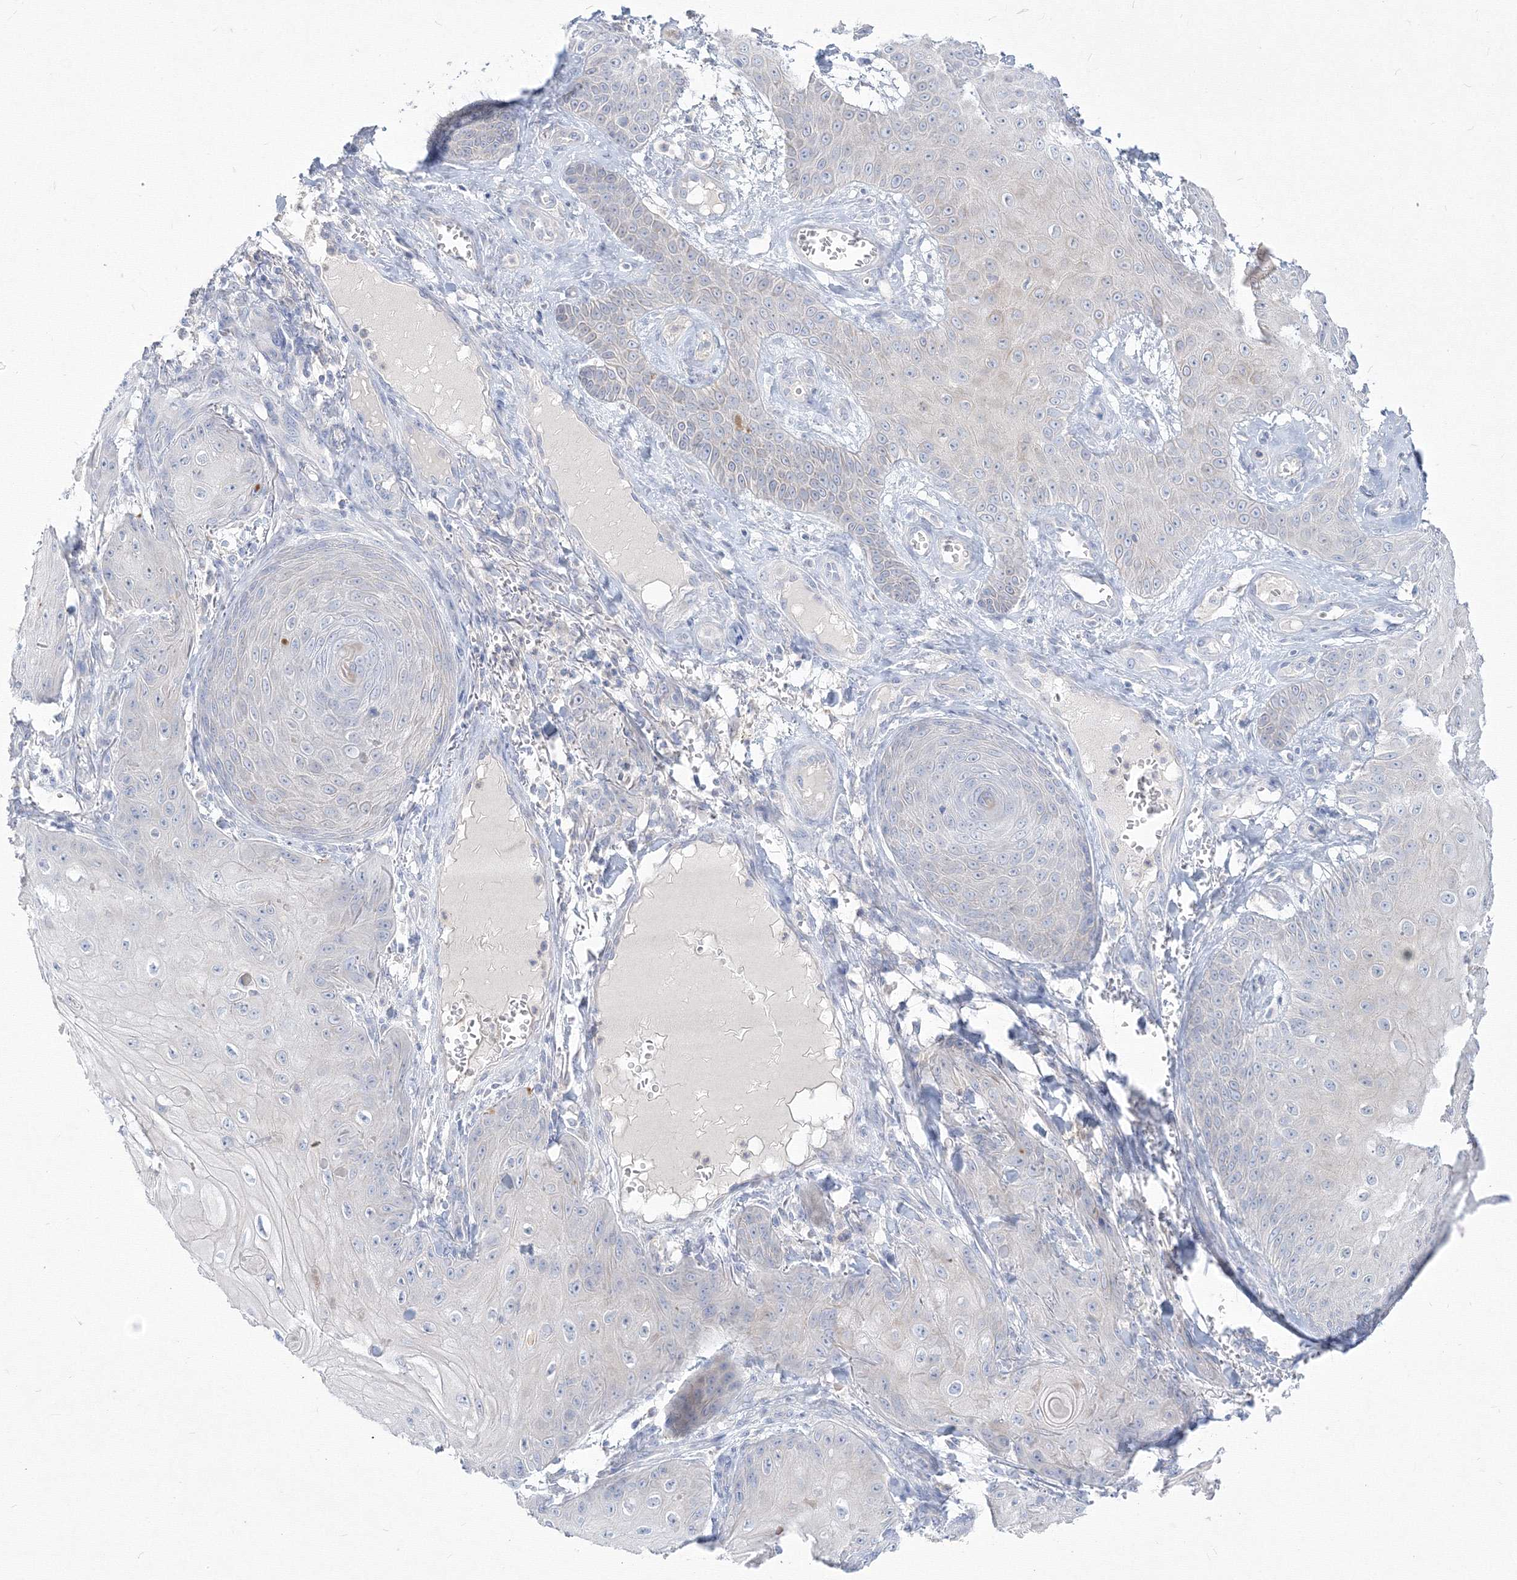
{"staining": {"intensity": "negative", "quantity": "none", "location": "none"}, "tissue": "skin cancer", "cell_type": "Tumor cells", "image_type": "cancer", "snomed": [{"axis": "morphology", "description": "Squamous cell carcinoma, NOS"}, {"axis": "topography", "description": "Skin"}], "caption": "Protein analysis of skin cancer shows no significant positivity in tumor cells.", "gene": "FBXL8", "patient": {"sex": "male", "age": 74}}